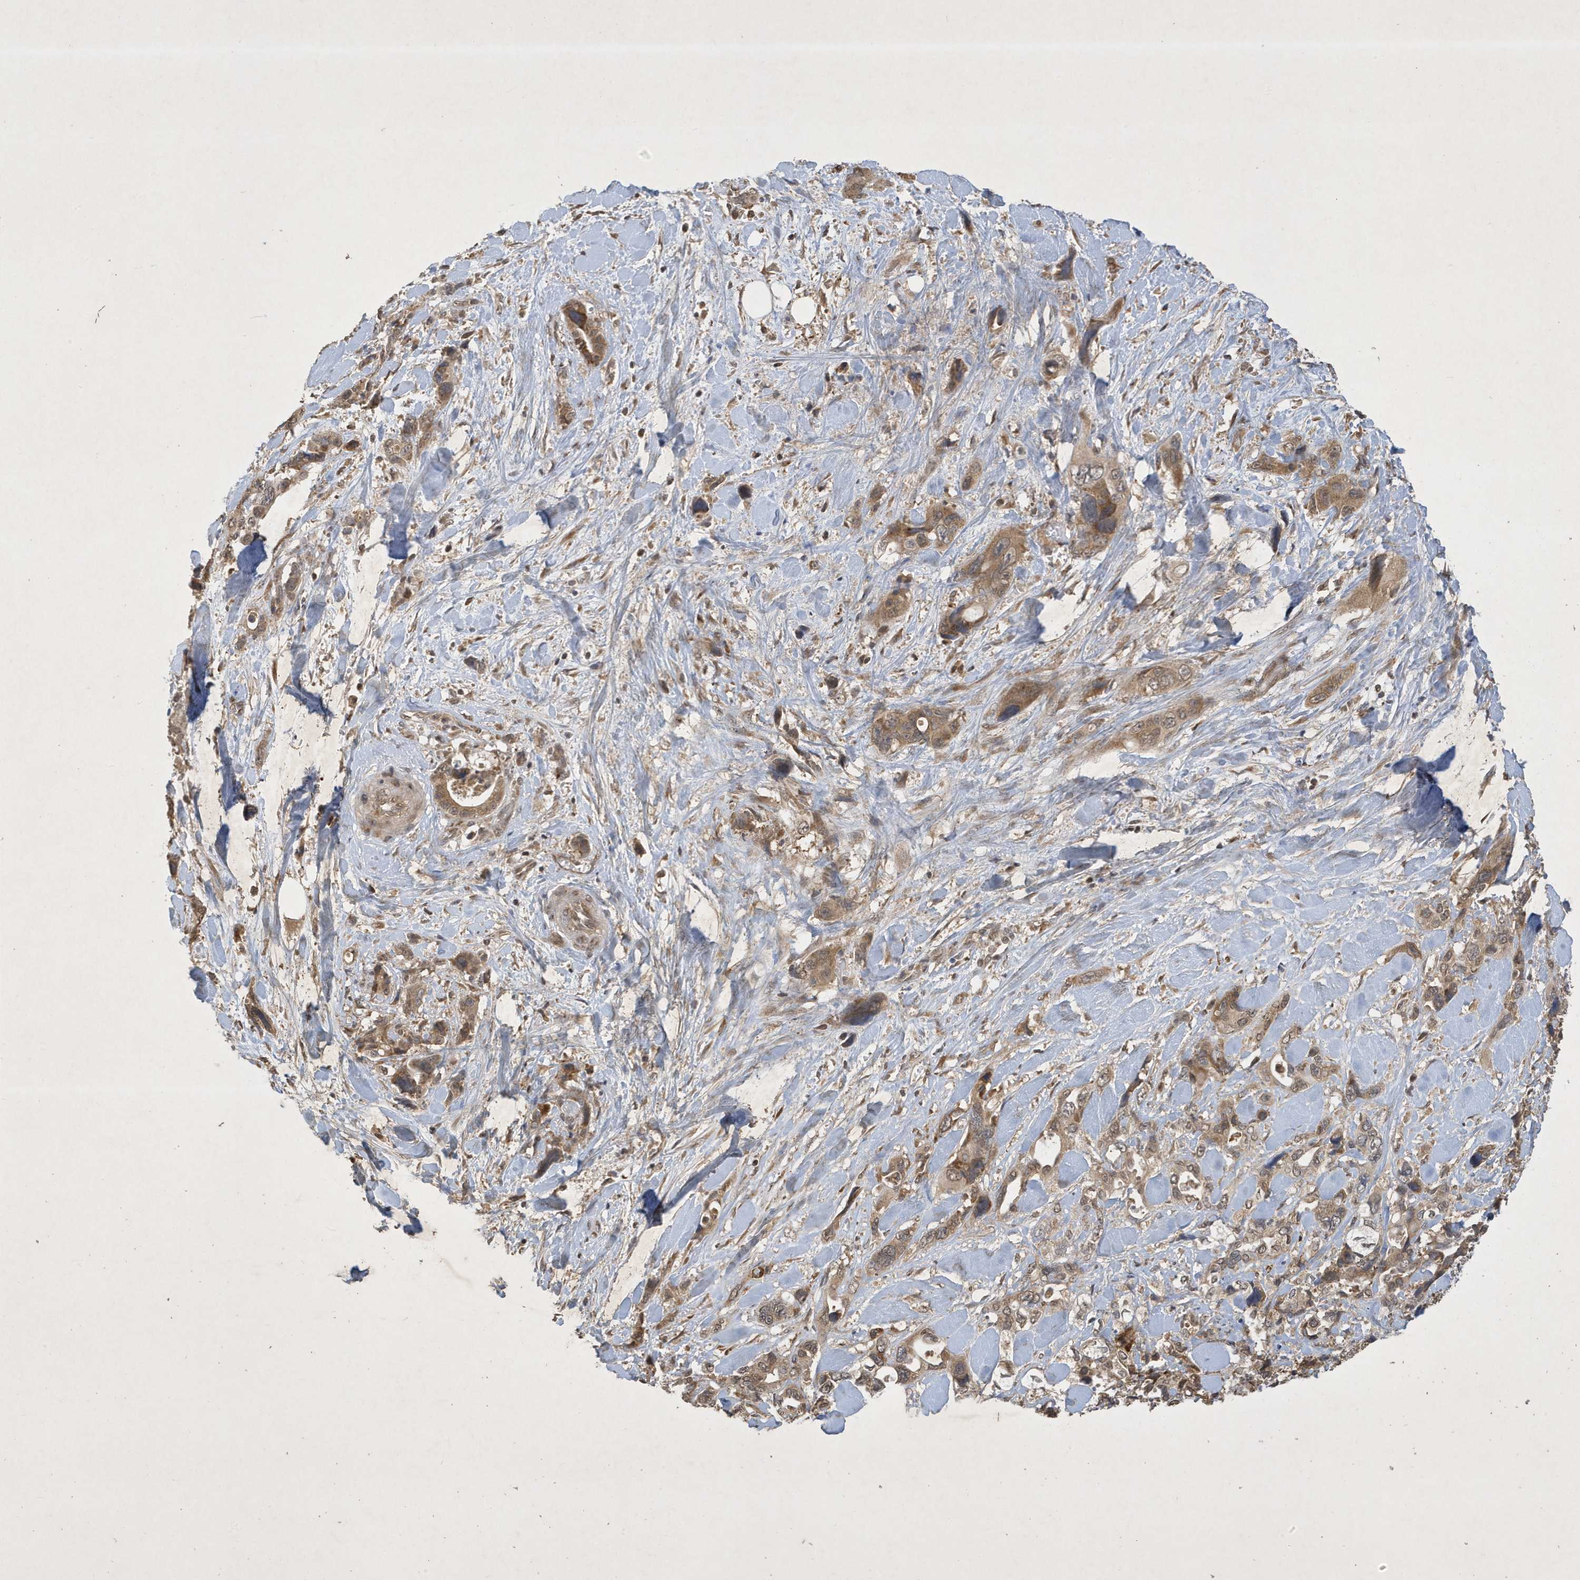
{"staining": {"intensity": "moderate", "quantity": ">75%", "location": "cytoplasmic/membranous,nuclear"}, "tissue": "pancreatic cancer", "cell_type": "Tumor cells", "image_type": "cancer", "snomed": [{"axis": "morphology", "description": "Adenocarcinoma, NOS"}, {"axis": "topography", "description": "Pancreas"}], "caption": "Protein expression analysis of pancreatic cancer (adenocarcinoma) exhibits moderate cytoplasmic/membranous and nuclear expression in approximately >75% of tumor cells.", "gene": "STX10", "patient": {"sex": "male", "age": 46}}